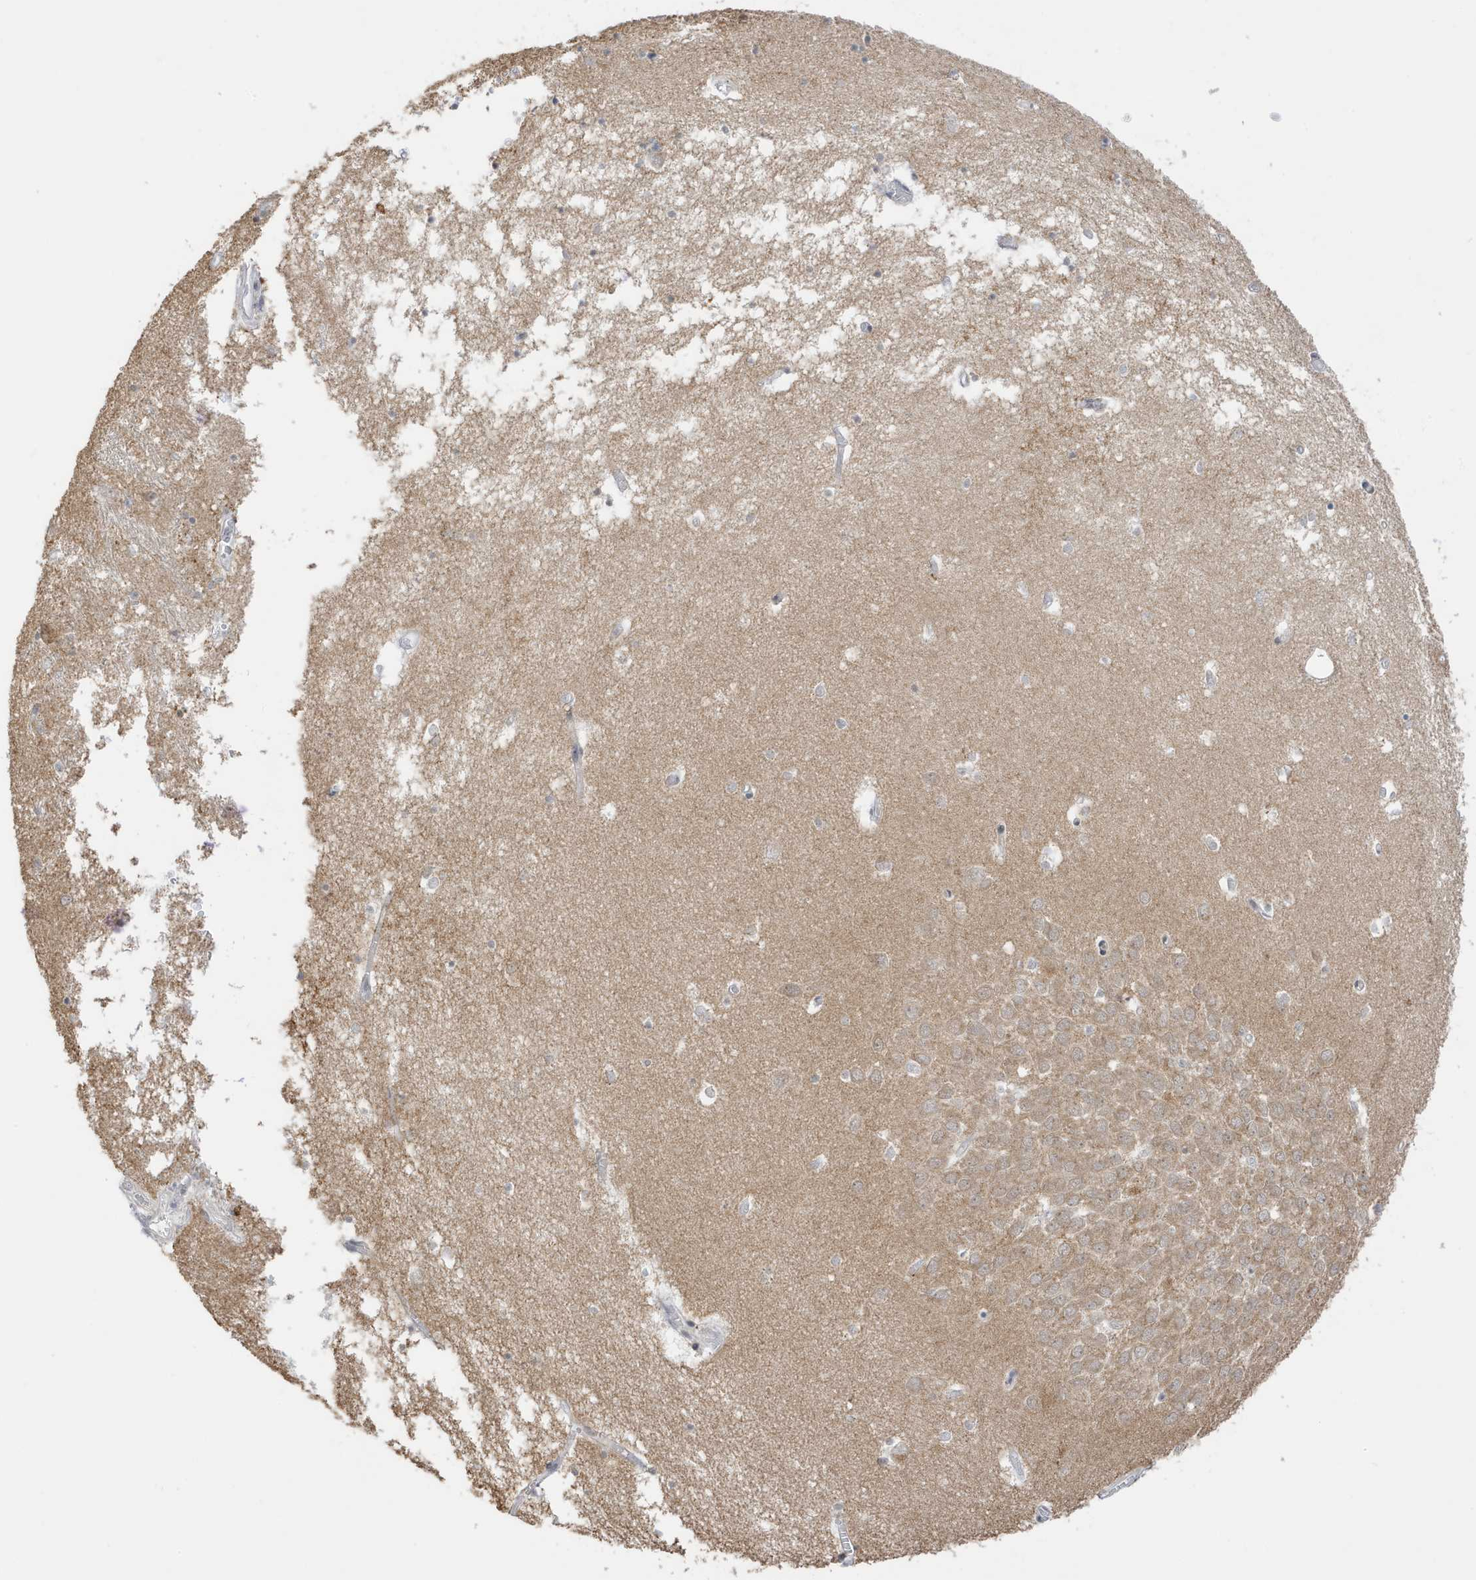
{"staining": {"intensity": "weak", "quantity": "<25%", "location": "cytoplasmic/membranous"}, "tissue": "hippocampus", "cell_type": "Glial cells", "image_type": "normal", "snomed": [{"axis": "morphology", "description": "Normal tissue, NOS"}, {"axis": "topography", "description": "Hippocampus"}], "caption": "Immunohistochemistry (IHC) image of benign human hippocampus stained for a protein (brown), which reveals no expression in glial cells.", "gene": "MSL3", "patient": {"sex": "male", "age": 70}}